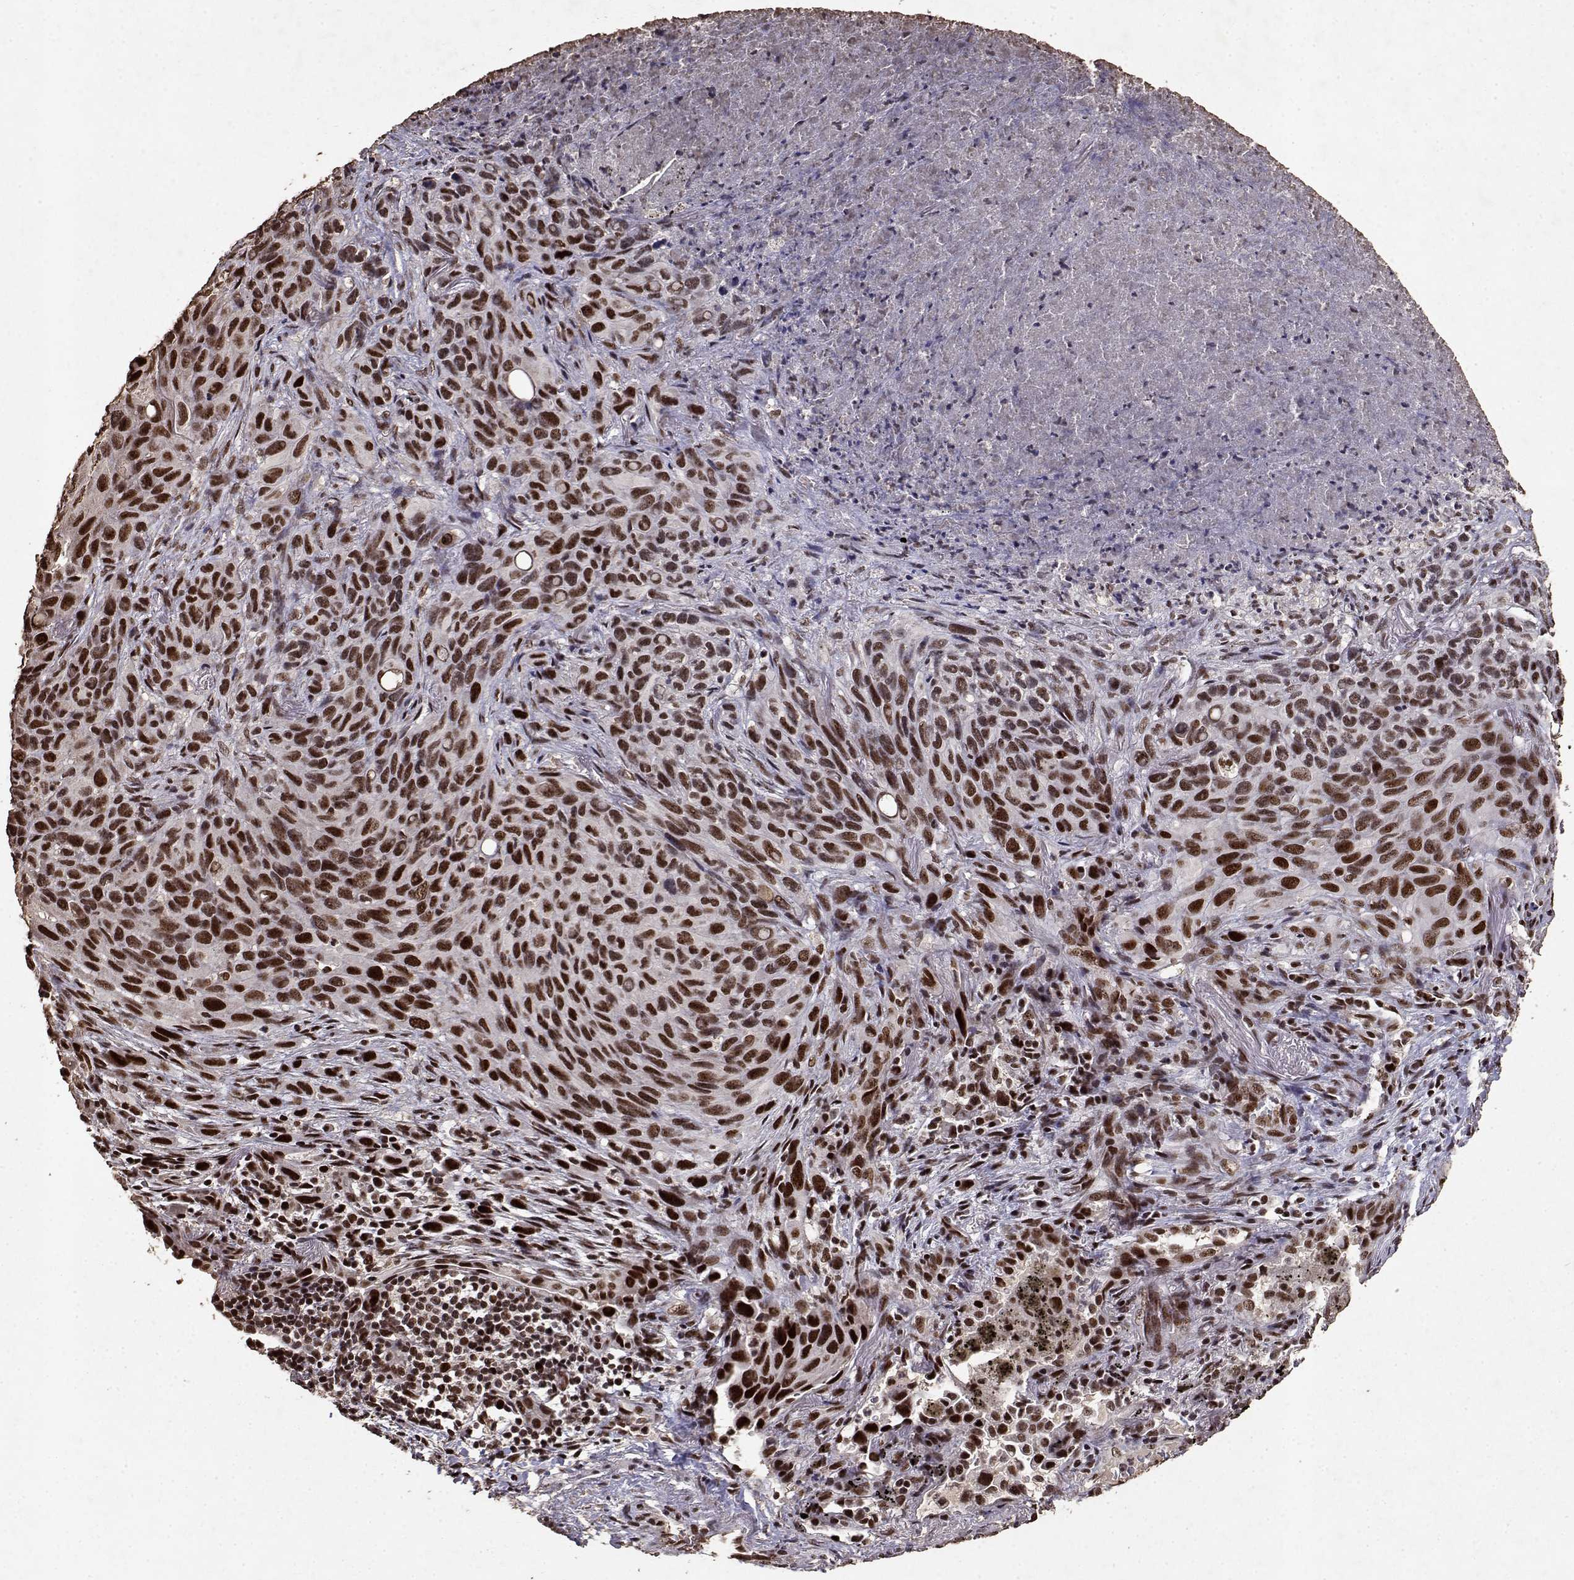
{"staining": {"intensity": "strong", "quantity": ">75%", "location": "nuclear"}, "tissue": "melanoma", "cell_type": "Tumor cells", "image_type": "cancer", "snomed": [{"axis": "morphology", "description": "Malignant melanoma, Metastatic site"}, {"axis": "topography", "description": "Lung"}], "caption": "Human melanoma stained with a brown dye reveals strong nuclear positive staining in about >75% of tumor cells.", "gene": "TOE1", "patient": {"sex": "male", "age": 48}}